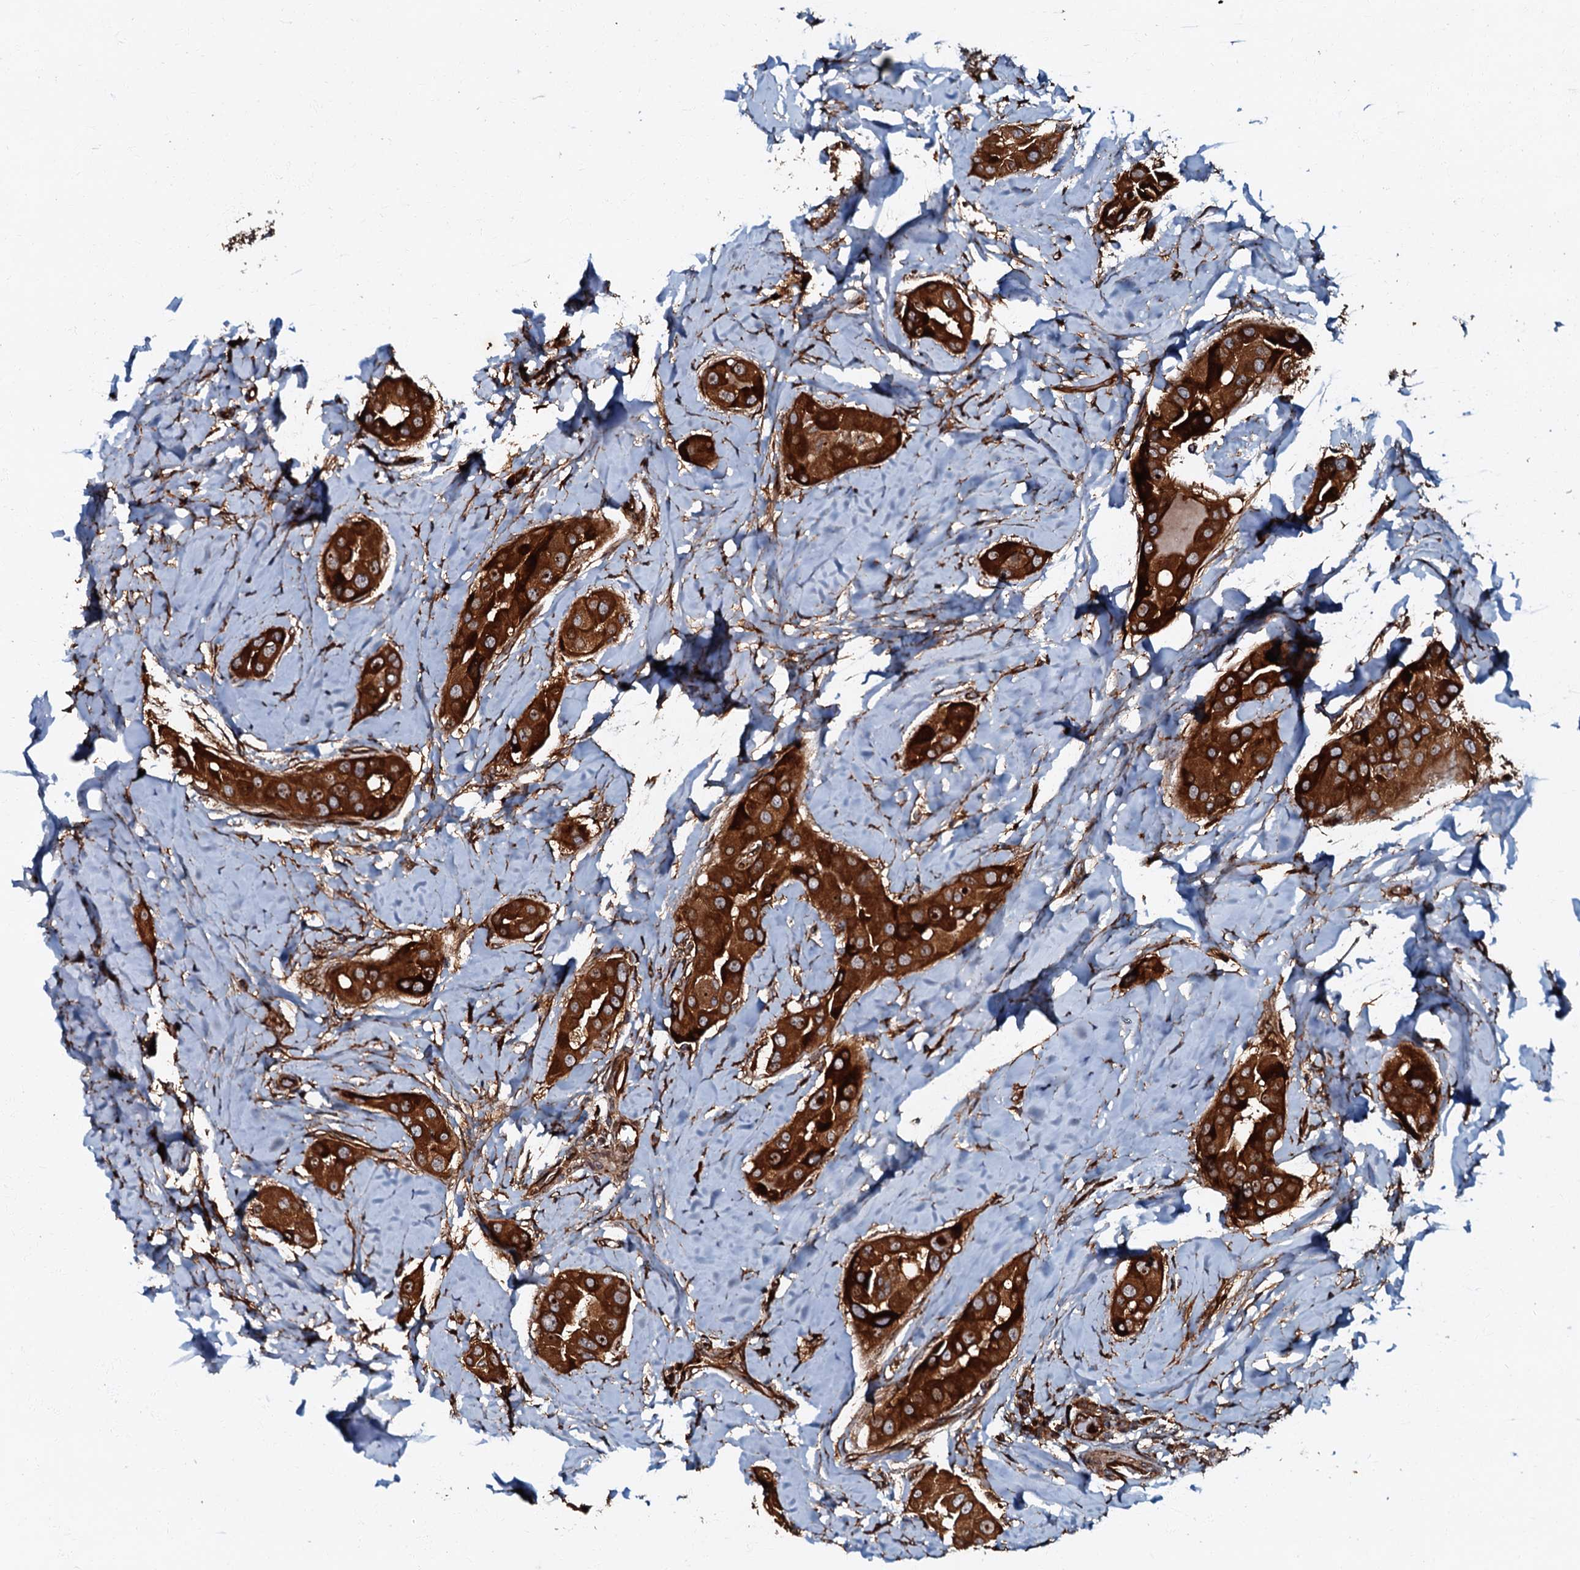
{"staining": {"intensity": "strong", "quantity": ">75%", "location": "cytoplasmic/membranous"}, "tissue": "thyroid cancer", "cell_type": "Tumor cells", "image_type": "cancer", "snomed": [{"axis": "morphology", "description": "Papillary adenocarcinoma, NOS"}, {"axis": "topography", "description": "Thyroid gland"}], "caption": "Immunohistochemical staining of human thyroid cancer shows strong cytoplasmic/membranous protein expression in approximately >75% of tumor cells.", "gene": "BLOC1S6", "patient": {"sex": "male", "age": 33}}